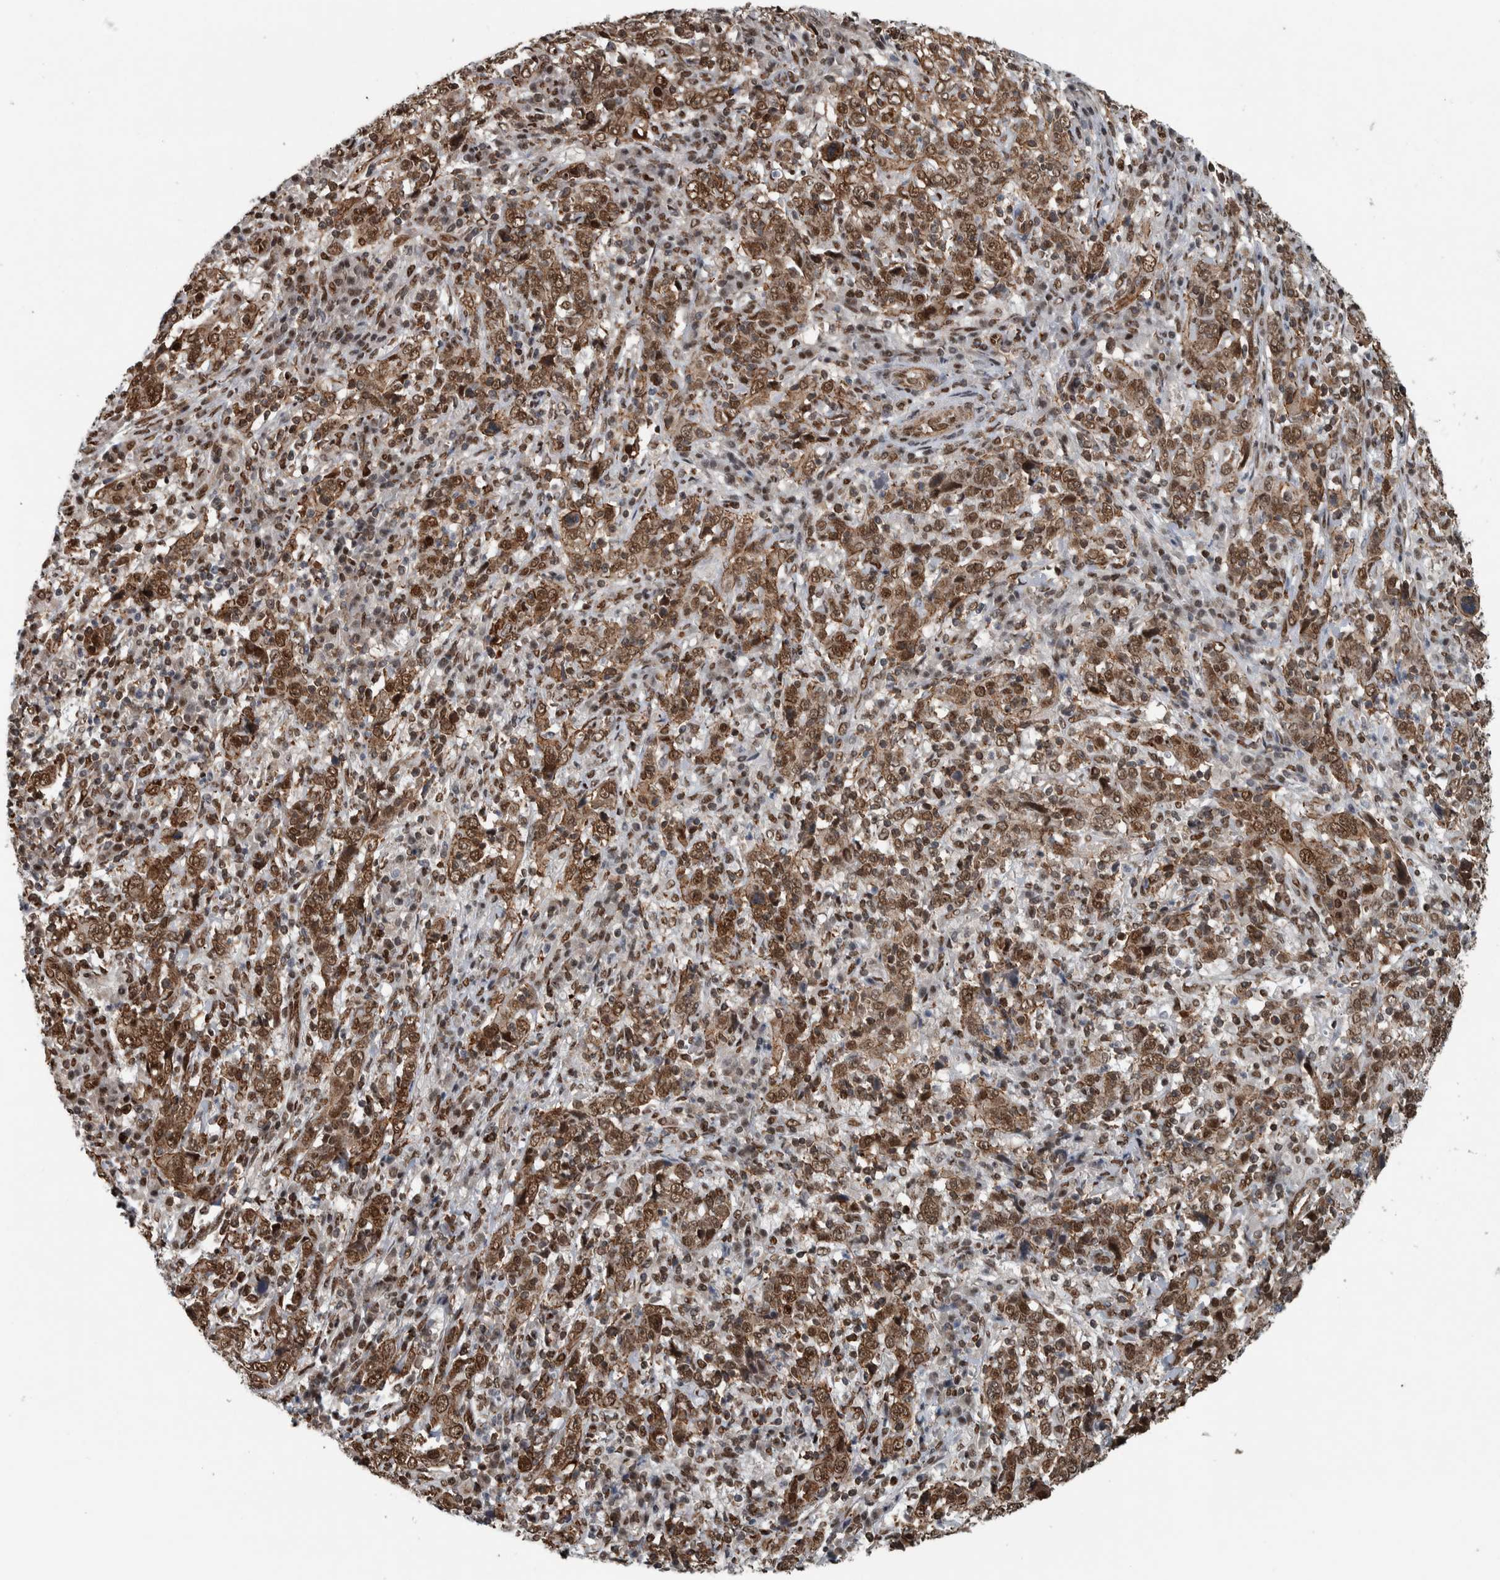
{"staining": {"intensity": "moderate", "quantity": ">75%", "location": "cytoplasmic/membranous,nuclear"}, "tissue": "cervical cancer", "cell_type": "Tumor cells", "image_type": "cancer", "snomed": [{"axis": "morphology", "description": "Squamous cell carcinoma, NOS"}, {"axis": "topography", "description": "Cervix"}], "caption": "Tumor cells show medium levels of moderate cytoplasmic/membranous and nuclear expression in about >75% of cells in human cervical cancer. The protein of interest is stained brown, and the nuclei are stained in blue (DAB (3,3'-diaminobenzidine) IHC with brightfield microscopy, high magnification).", "gene": "FAM135B", "patient": {"sex": "female", "age": 46}}